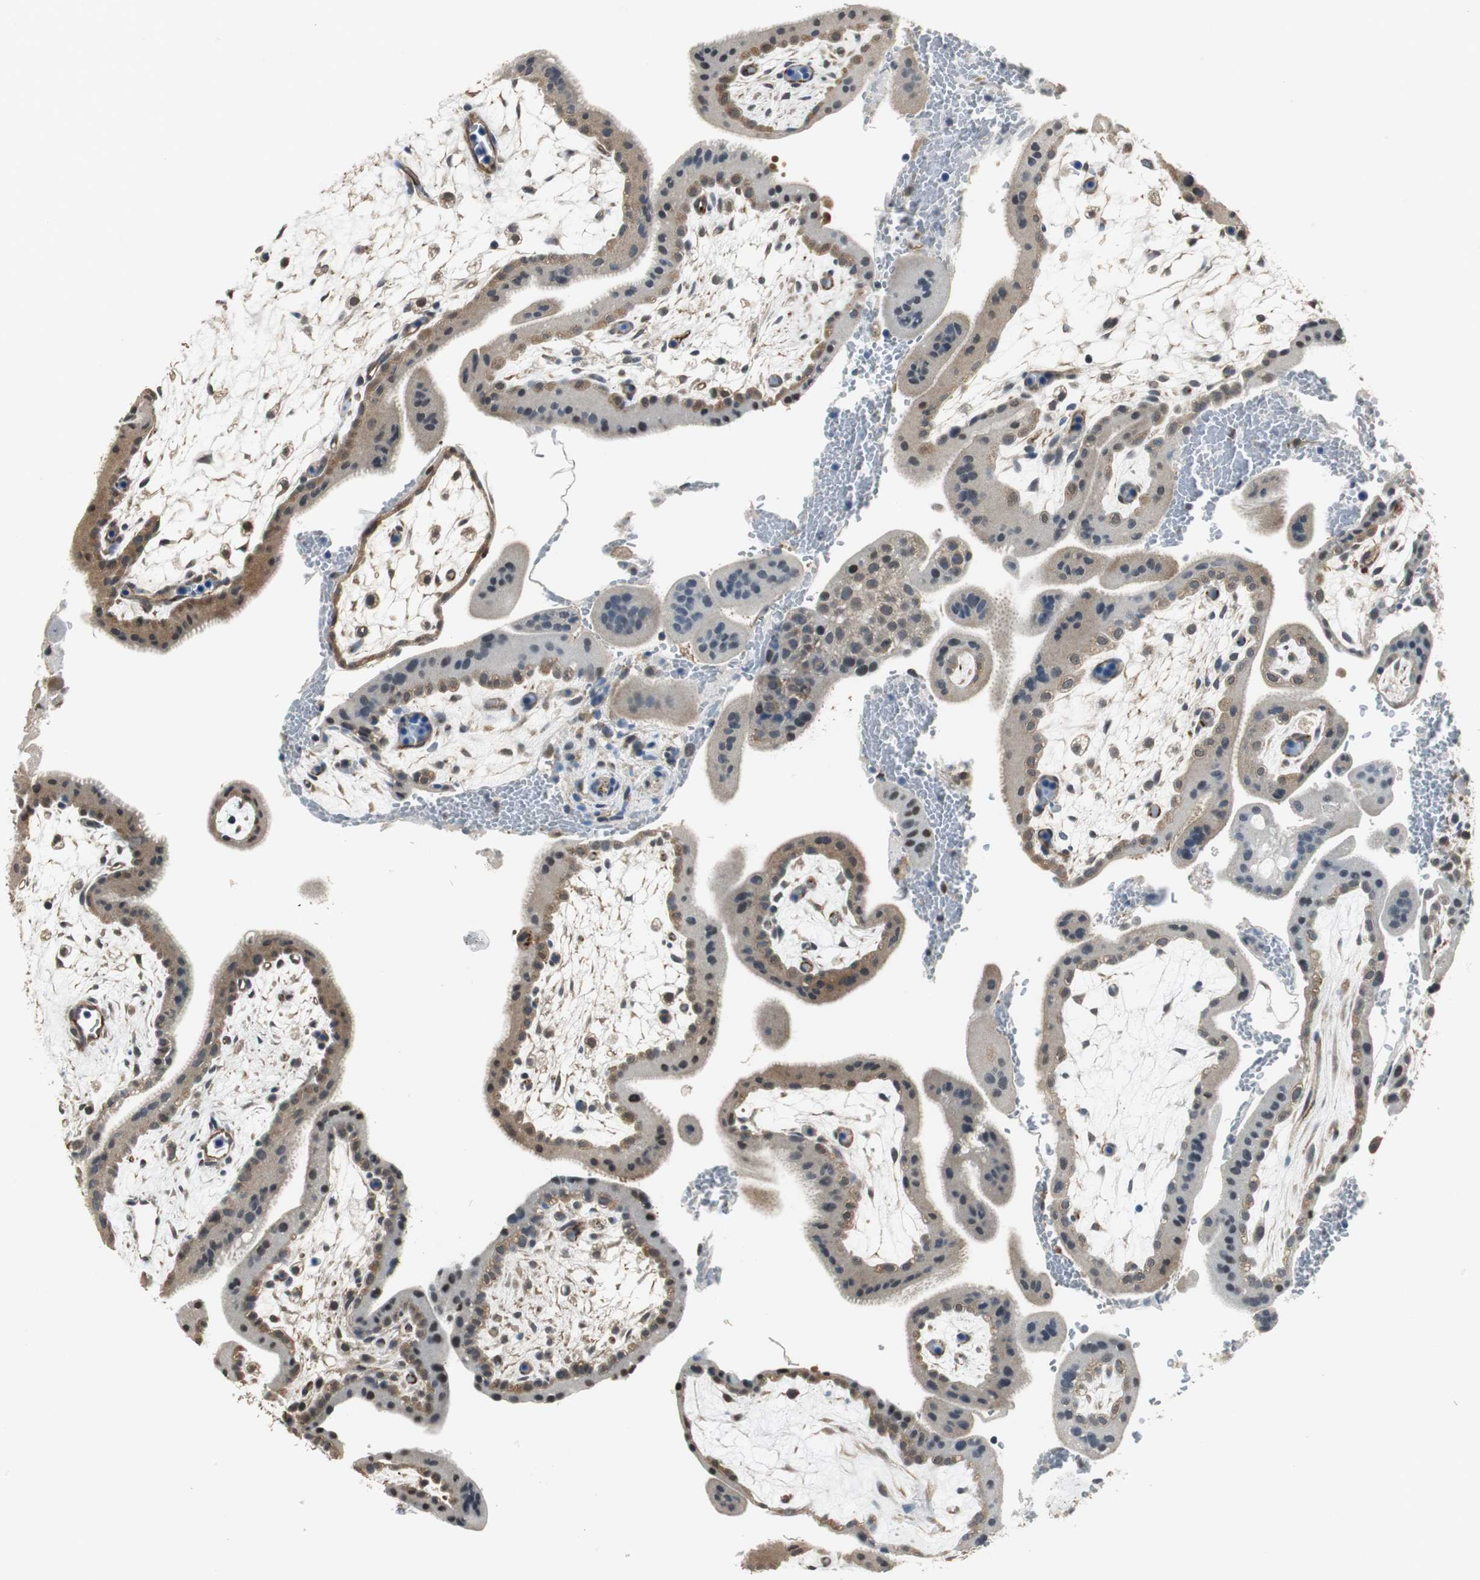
{"staining": {"intensity": "weak", "quantity": "25%-75%", "location": "cytoplasmic/membranous,nuclear"}, "tissue": "placenta", "cell_type": "Decidual cells", "image_type": "normal", "snomed": [{"axis": "morphology", "description": "Normal tissue, NOS"}, {"axis": "topography", "description": "Placenta"}], "caption": "A high-resolution image shows immunohistochemistry staining of benign placenta, which exhibits weak cytoplasmic/membranous,nuclear expression in about 25%-75% of decidual cells. (DAB IHC with brightfield microscopy, high magnification).", "gene": "PSMB4", "patient": {"sex": "female", "age": 35}}